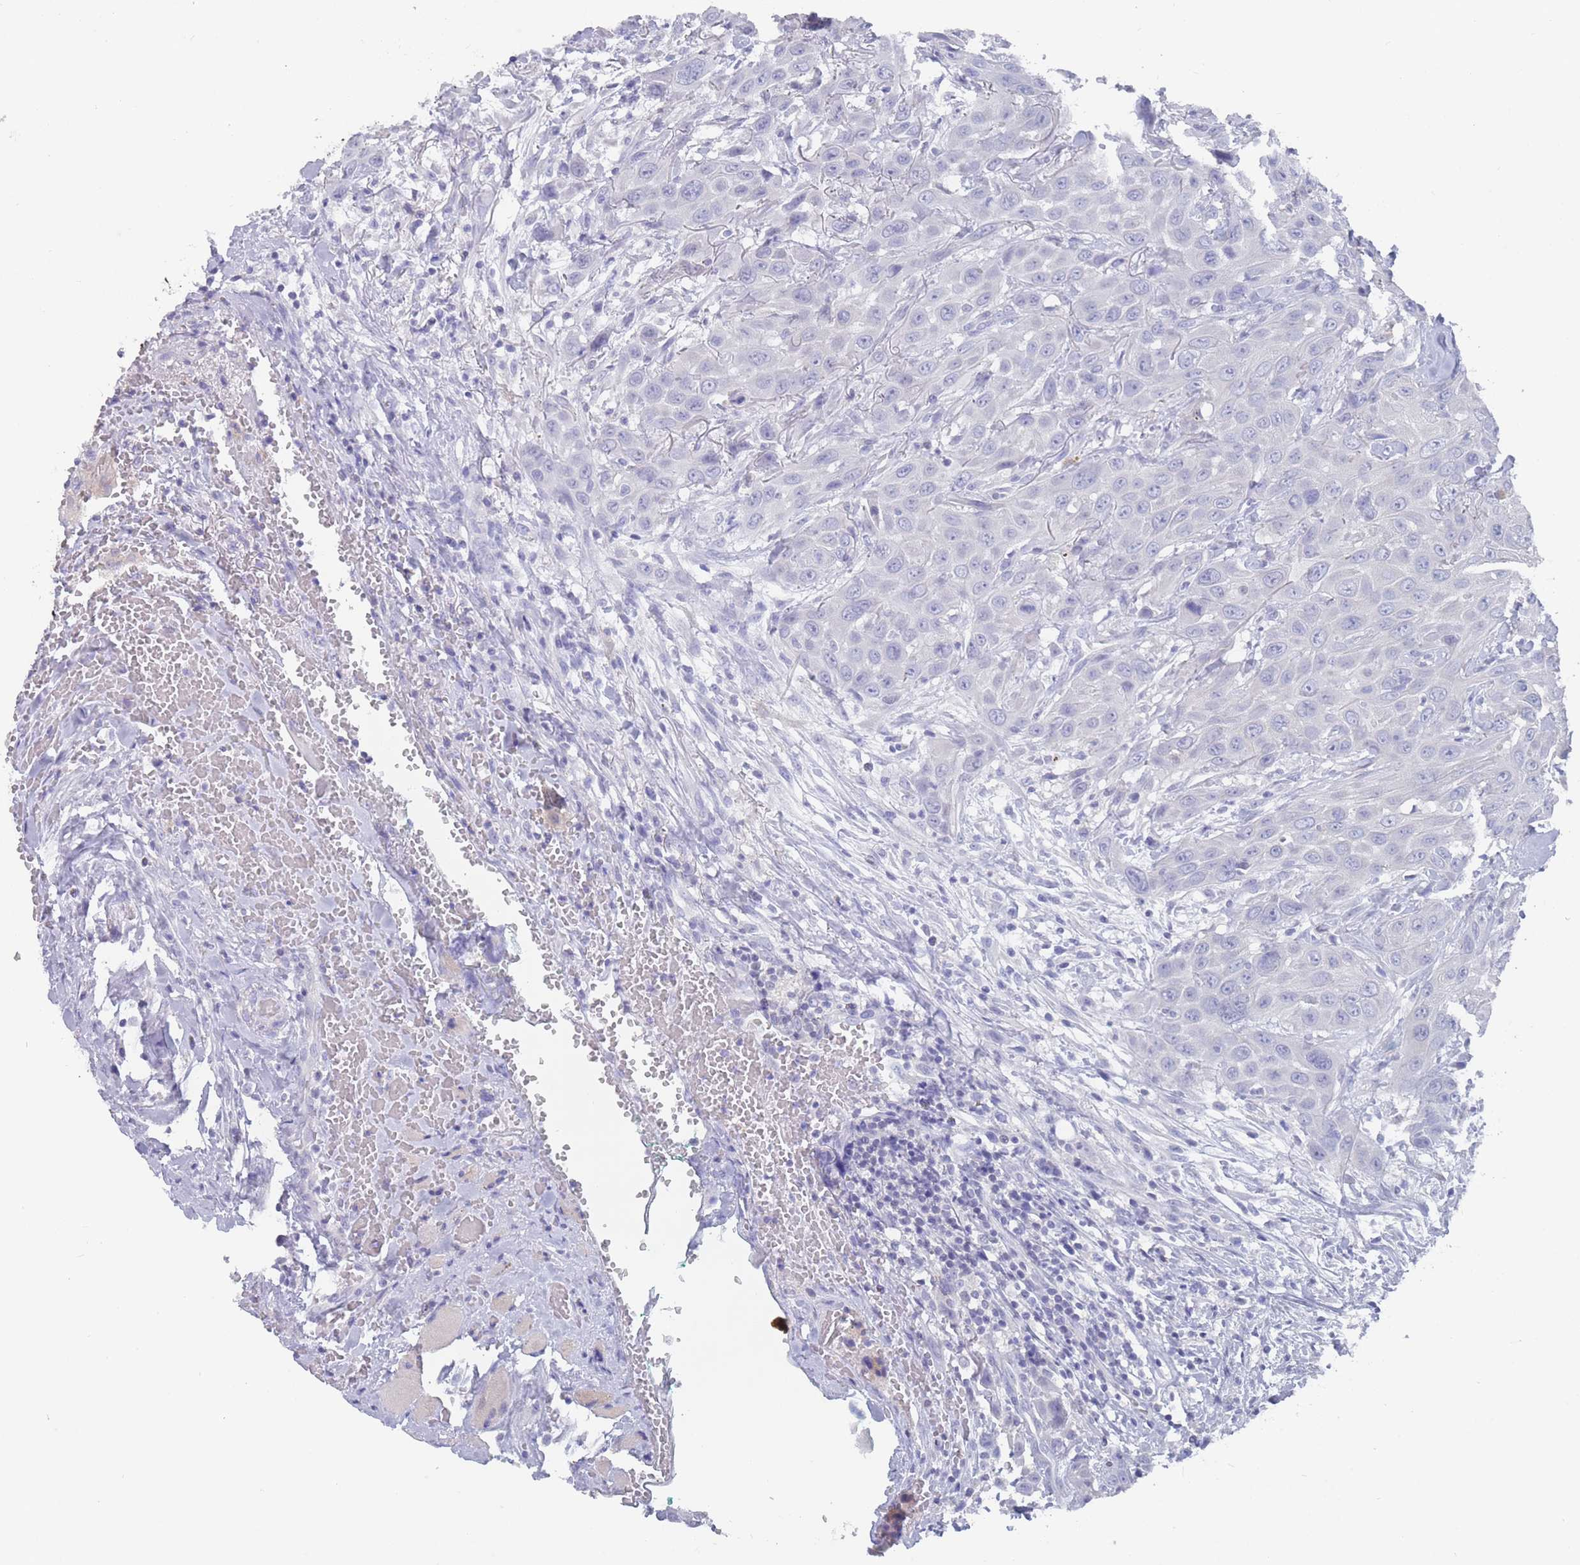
{"staining": {"intensity": "negative", "quantity": "none", "location": "none"}, "tissue": "head and neck cancer", "cell_type": "Tumor cells", "image_type": "cancer", "snomed": [{"axis": "morphology", "description": "Squamous cell carcinoma, NOS"}, {"axis": "topography", "description": "Head-Neck"}], "caption": "Head and neck squamous cell carcinoma stained for a protein using immunohistochemistry demonstrates no expression tumor cells.", "gene": "CYP51A1", "patient": {"sex": "male", "age": 81}}